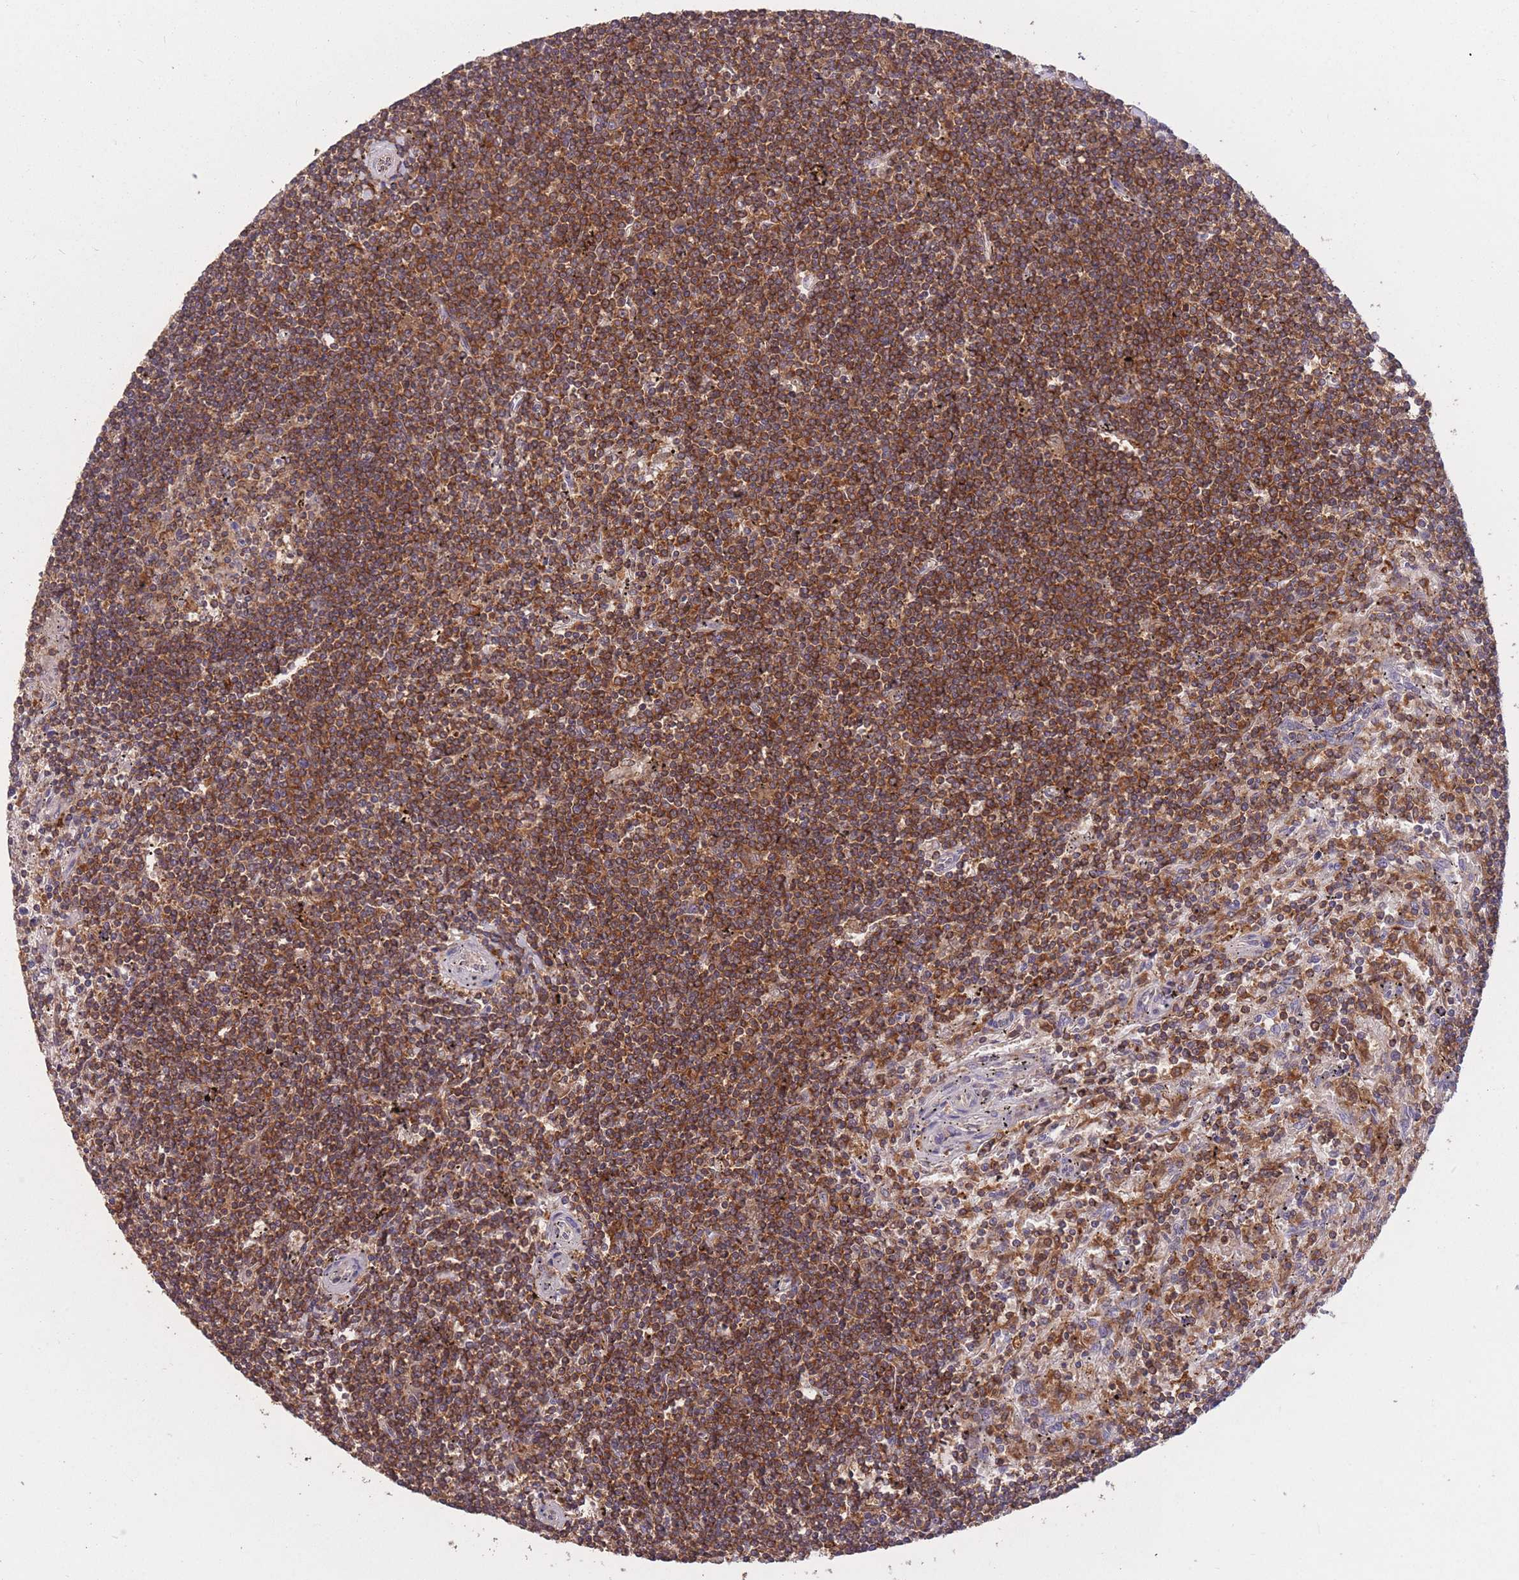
{"staining": {"intensity": "moderate", "quantity": ">75%", "location": "cytoplasmic/membranous"}, "tissue": "lymphoma", "cell_type": "Tumor cells", "image_type": "cancer", "snomed": [{"axis": "morphology", "description": "Malignant lymphoma, non-Hodgkin's type, Low grade"}, {"axis": "topography", "description": "Spleen"}], "caption": "Protein analysis of malignant lymphoma, non-Hodgkin's type (low-grade) tissue reveals moderate cytoplasmic/membranous staining in about >75% of tumor cells. Immunohistochemistry (ihc) stains the protein in brown and the nuclei are stained blue.", "gene": "GMIP", "patient": {"sex": "male", "age": 76}}